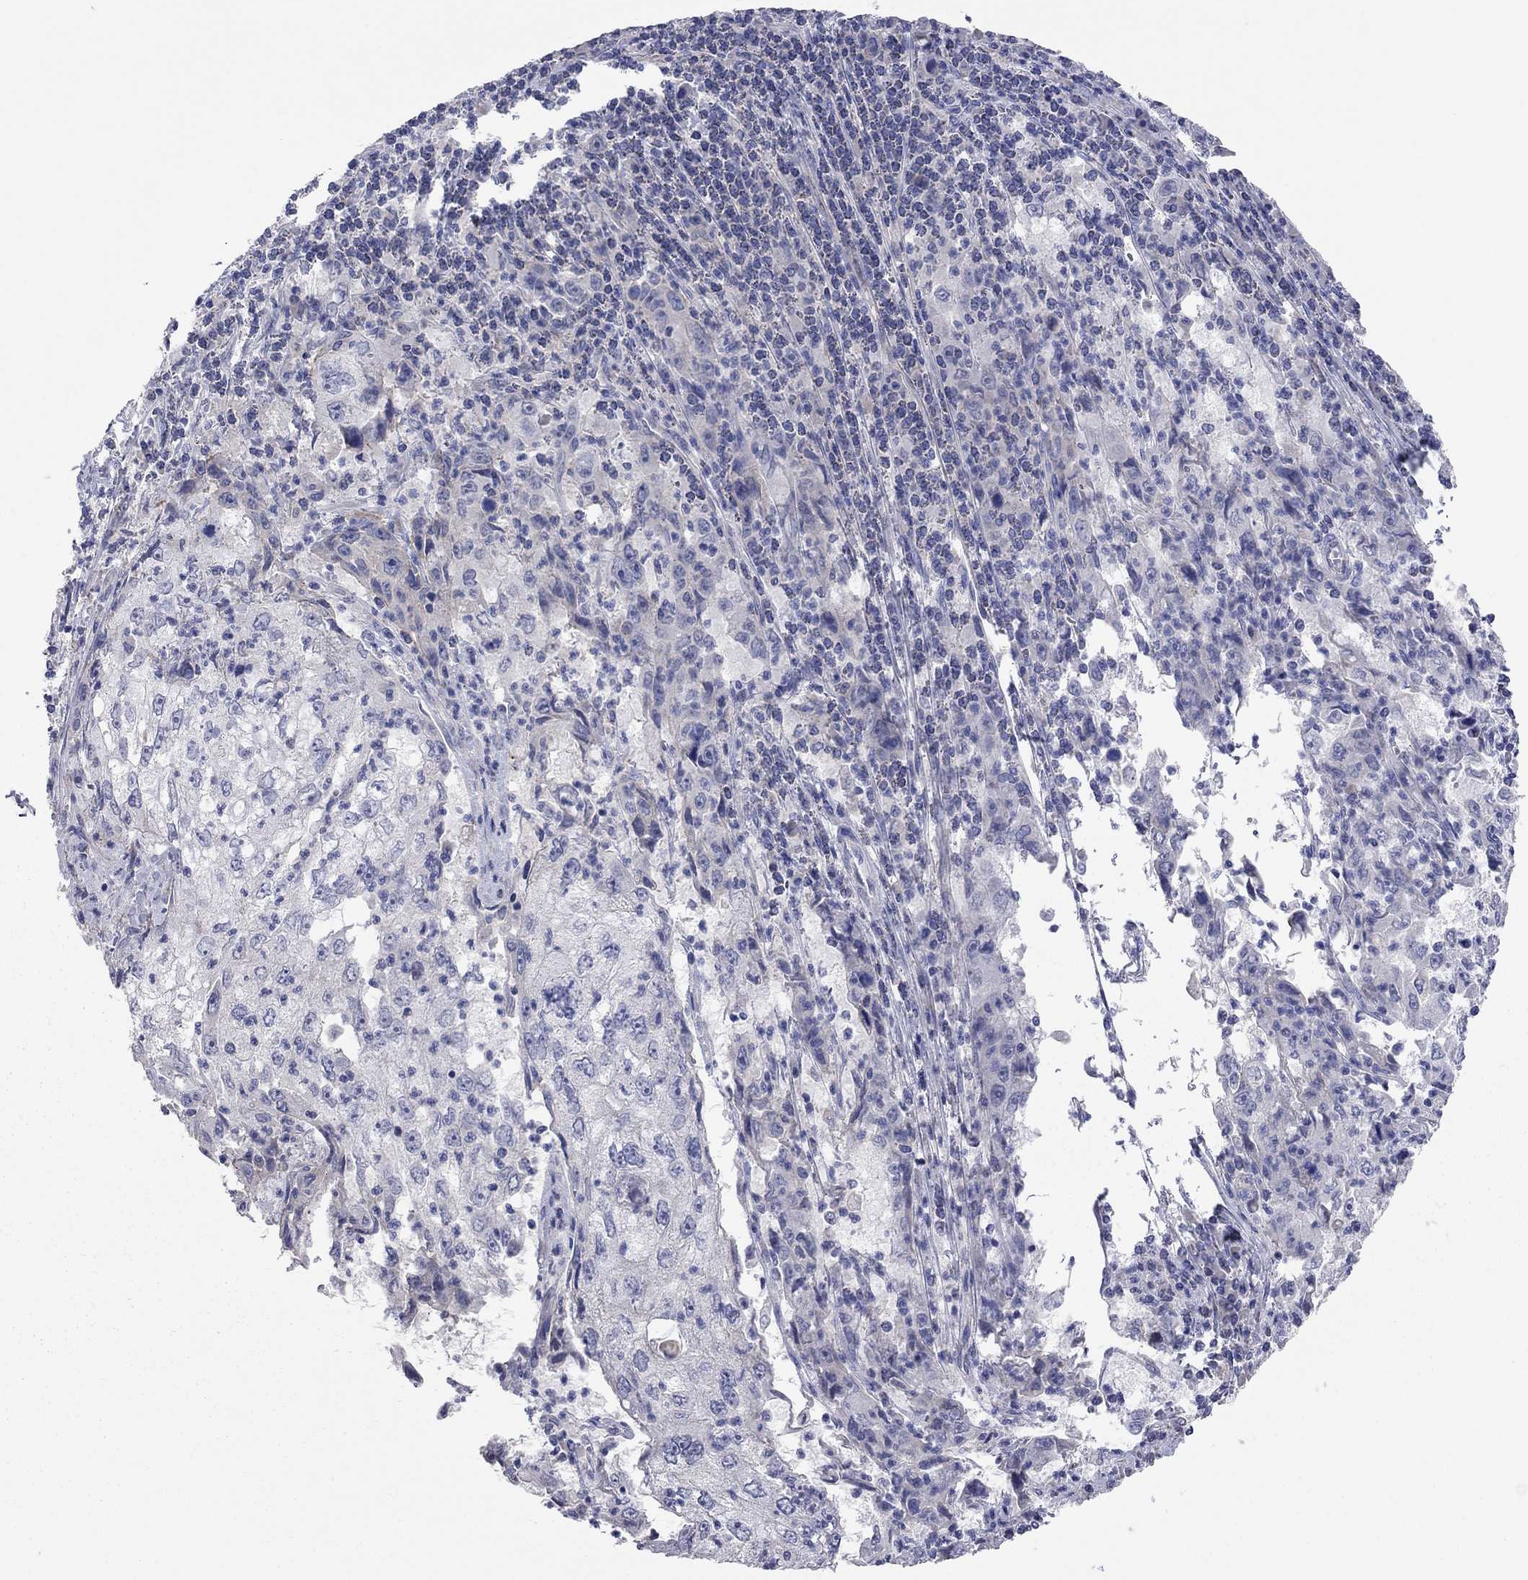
{"staining": {"intensity": "negative", "quantity": "none", "location": "none"}, "tissue": "cervical cancer", "cell_type": "Tumor cells", "image_type": "cancer", "snomed": [{"axis": "morphology", "description": "Squamous cell carcinoma, NOS"}, {"axis": "topography", "description": "Cervix"}], "caption": "DAB (3,3'-diaminobenzidine) immunohistochemical staining of human cervical cancer (squamous cell carcinoma) displays no significant expression in tumor cells. (DAB immunohistochemistry (IHC) with hematoxylin counter stain).", "gene": "KCNB1", "patient": {"sex": "female", "age": 36}}